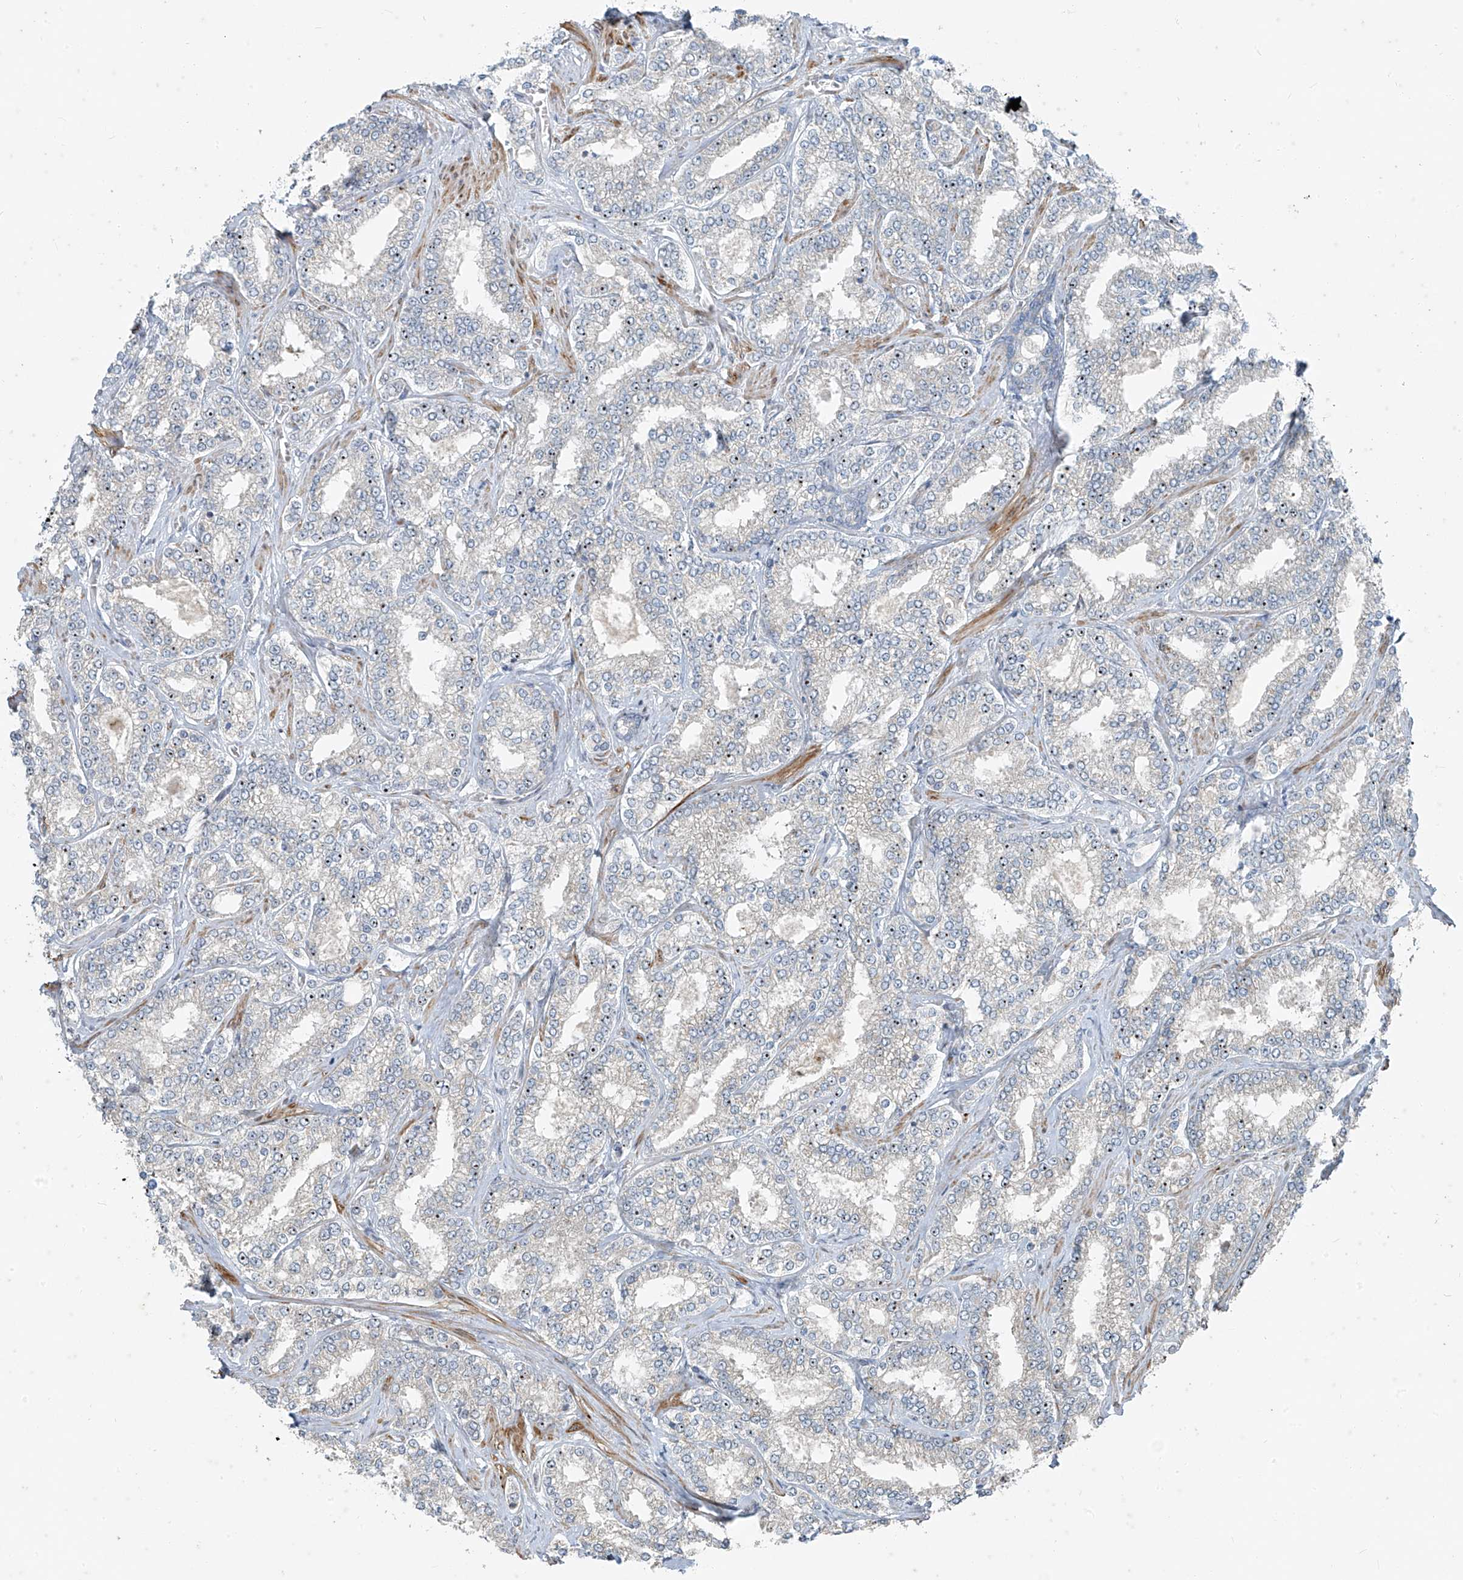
{"staining": {"intensity": "negative", "quantity": "none", "location": "none"}, "tissue": "prostate cancer", "cell_type": "Tumor cells", "image_type": "cancer", "snomed": [{"axis": "morphology", "description": "Normal tissue, NOS"}, {"axis": "morphology", "description": "Adenocarcinoma, High grade"}, {"axis": "topography", "description": "Prostate"}], "caption": "This is an IHC histopathology image of human prostate cancer. There is no positivity in tumor cells.", "gene": "PPCS", "patient": {"sex": "male", "age": 83}}